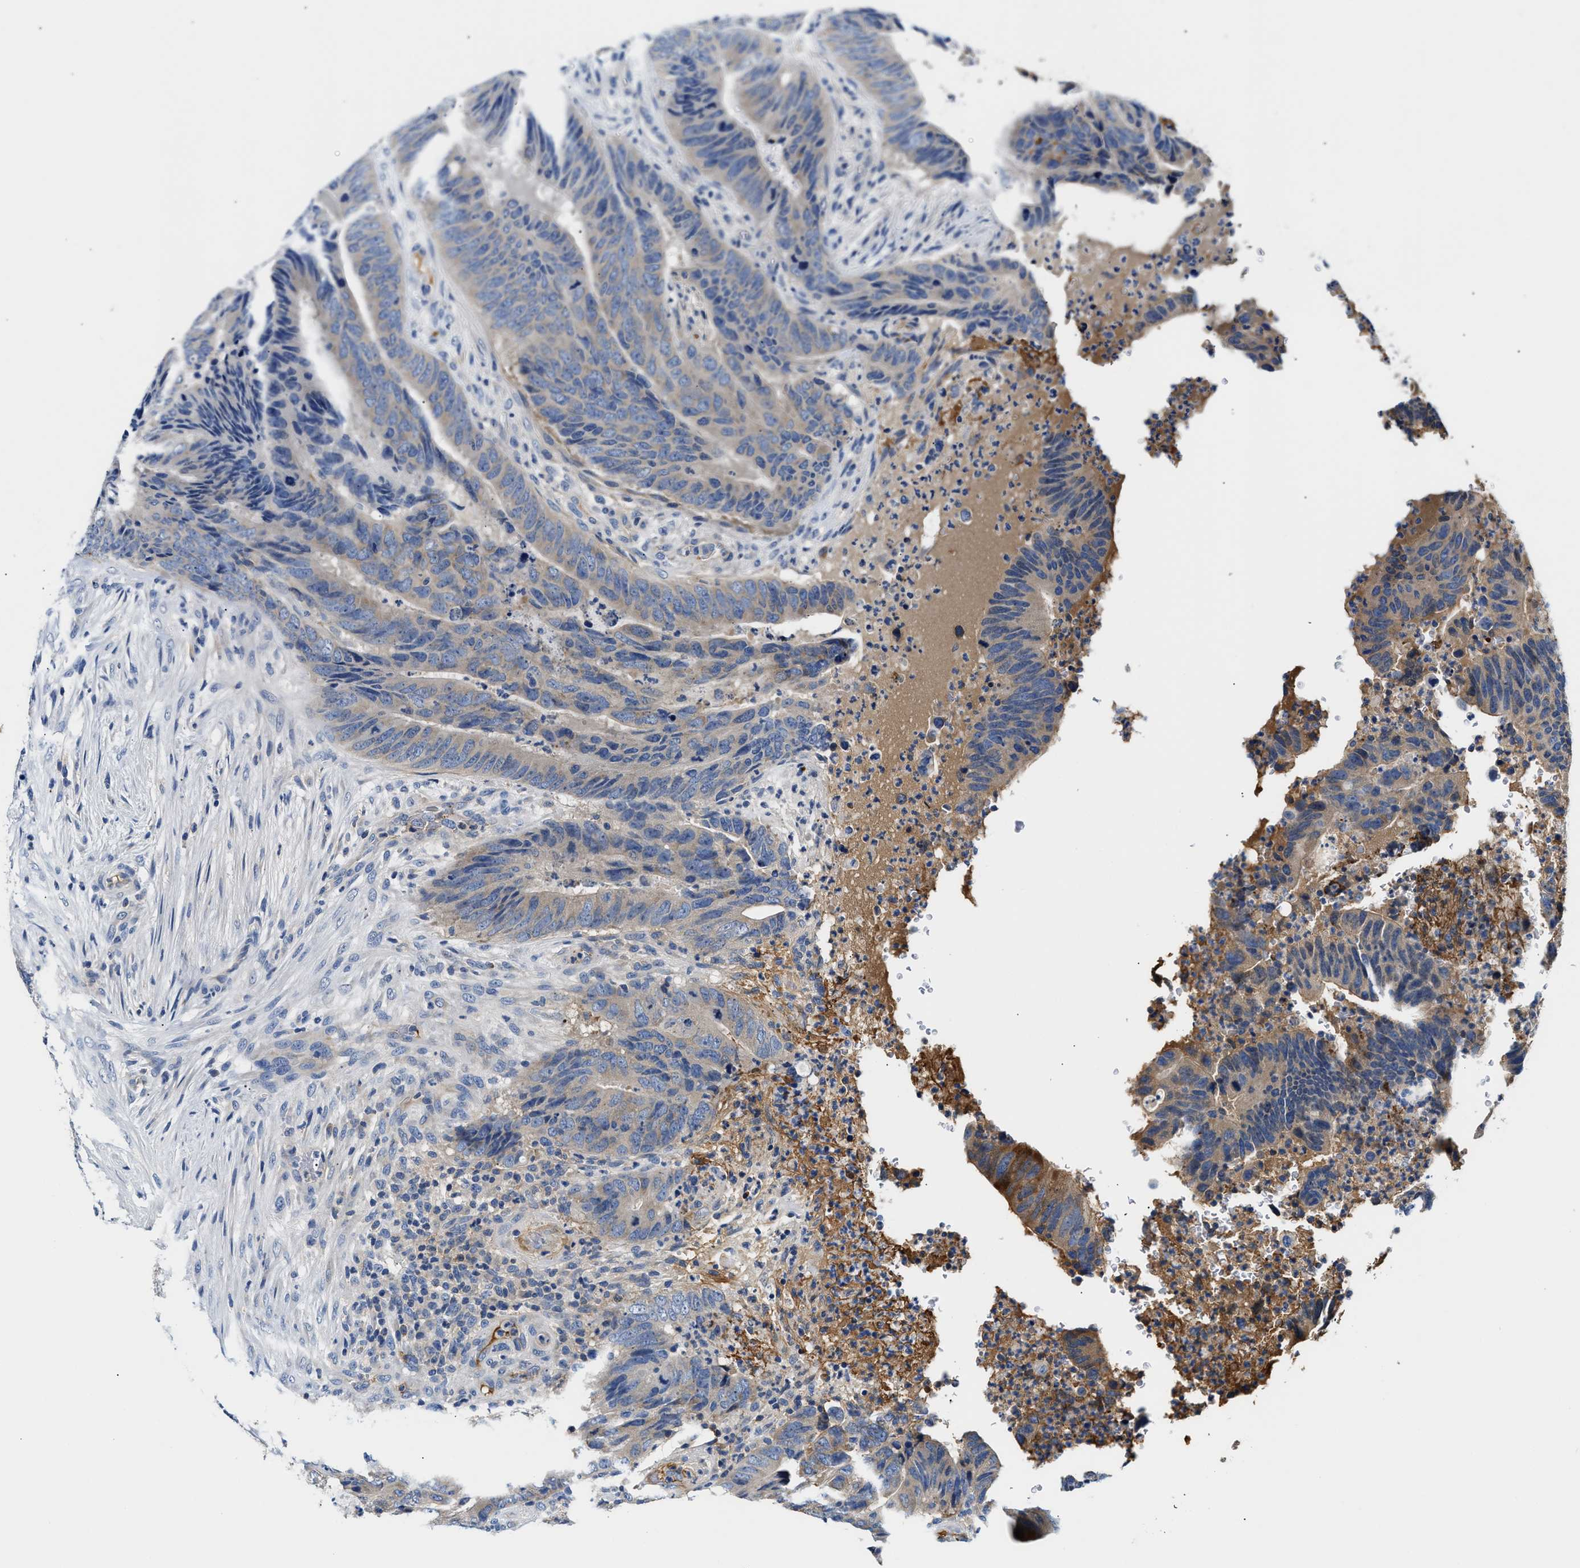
{"staining": {"intensity": "weak", "quantity": "<25%", "location": "cytoplasmic/membranous"}, "tissue": "colorectal cancer", "cell_type": "Tumor cells", "image_type": "cancer", "snomed": [{"axis": "morphology", "description": "Adenocarcinoma, NOS"}, {"axis": "topography", "description": "Colon"}], "caption": "Tumor cells show no significant protein expression in colorectal cancer.", "gene": "TUT7", "patient": {"sex": "male", "age": 56}}